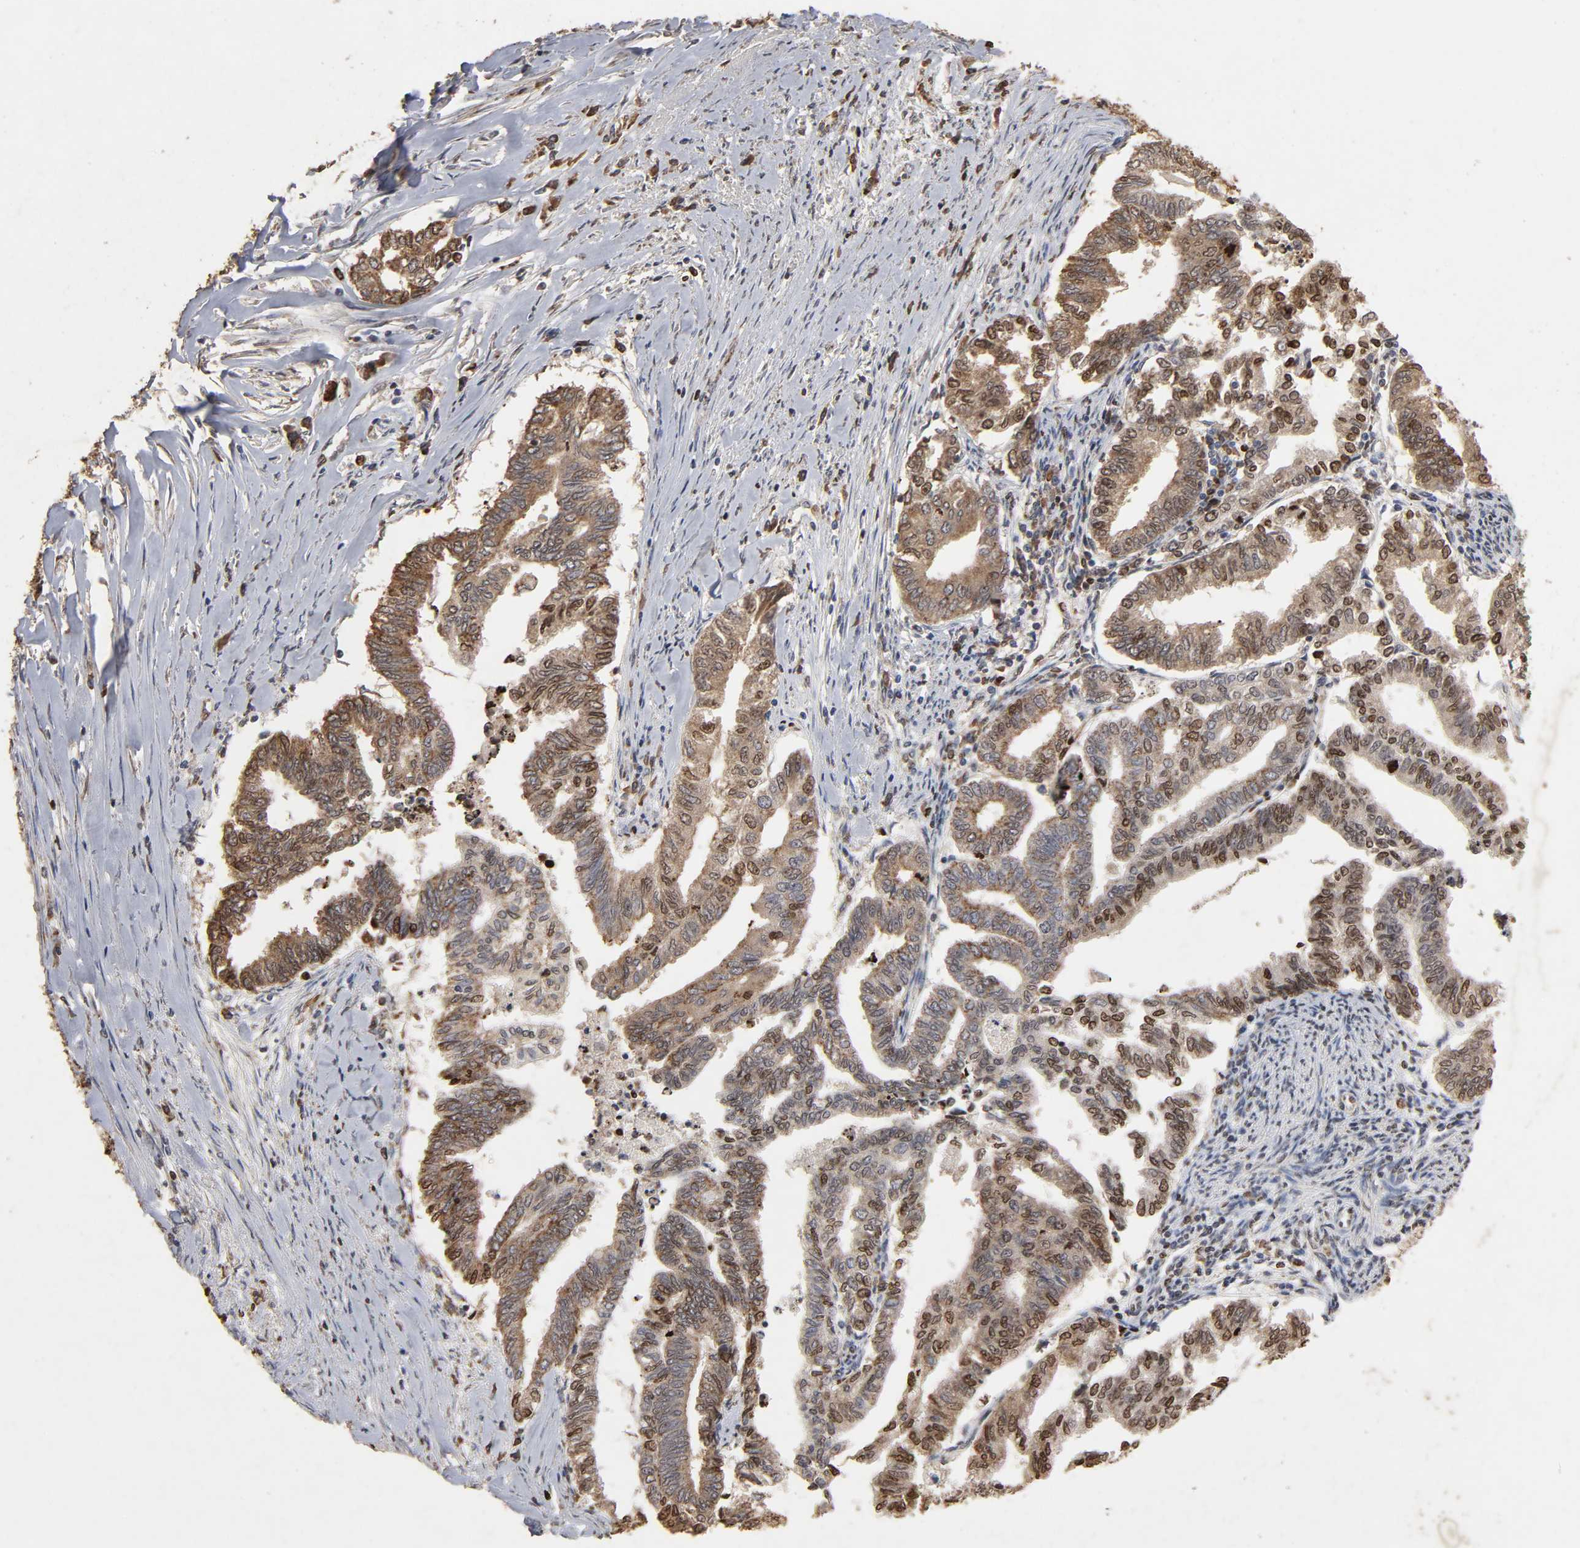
{"staining": {"intensity": "moderate", "quantity": ">75%", "location": "cytoplasmic/membranous,nuclear"}, "tissue": "endometrial cancer", "cell_type": "Tumor cells", "image_type": "cancer", "snomed": [{"axis": "morphology", "description": "Adenocarcinoma, NOS"}, {"axis": "topography", "description": "Endometrium"}], "caption": "Endometrial adenocarcinoma stained with DAB (3,3'-diaminobenzidine) immunohistochemistry (IHC) reveals medium levels of moderate cytoplasmic/membranous and nuclear staining in approximately >75% of tumor cells. (DAB (3,3'-diaminobenzidine) = brown stain, brightfield microscopy at high magnification).", "gene": "CYCS", "patient": {"sex": "female", "age": 79}}